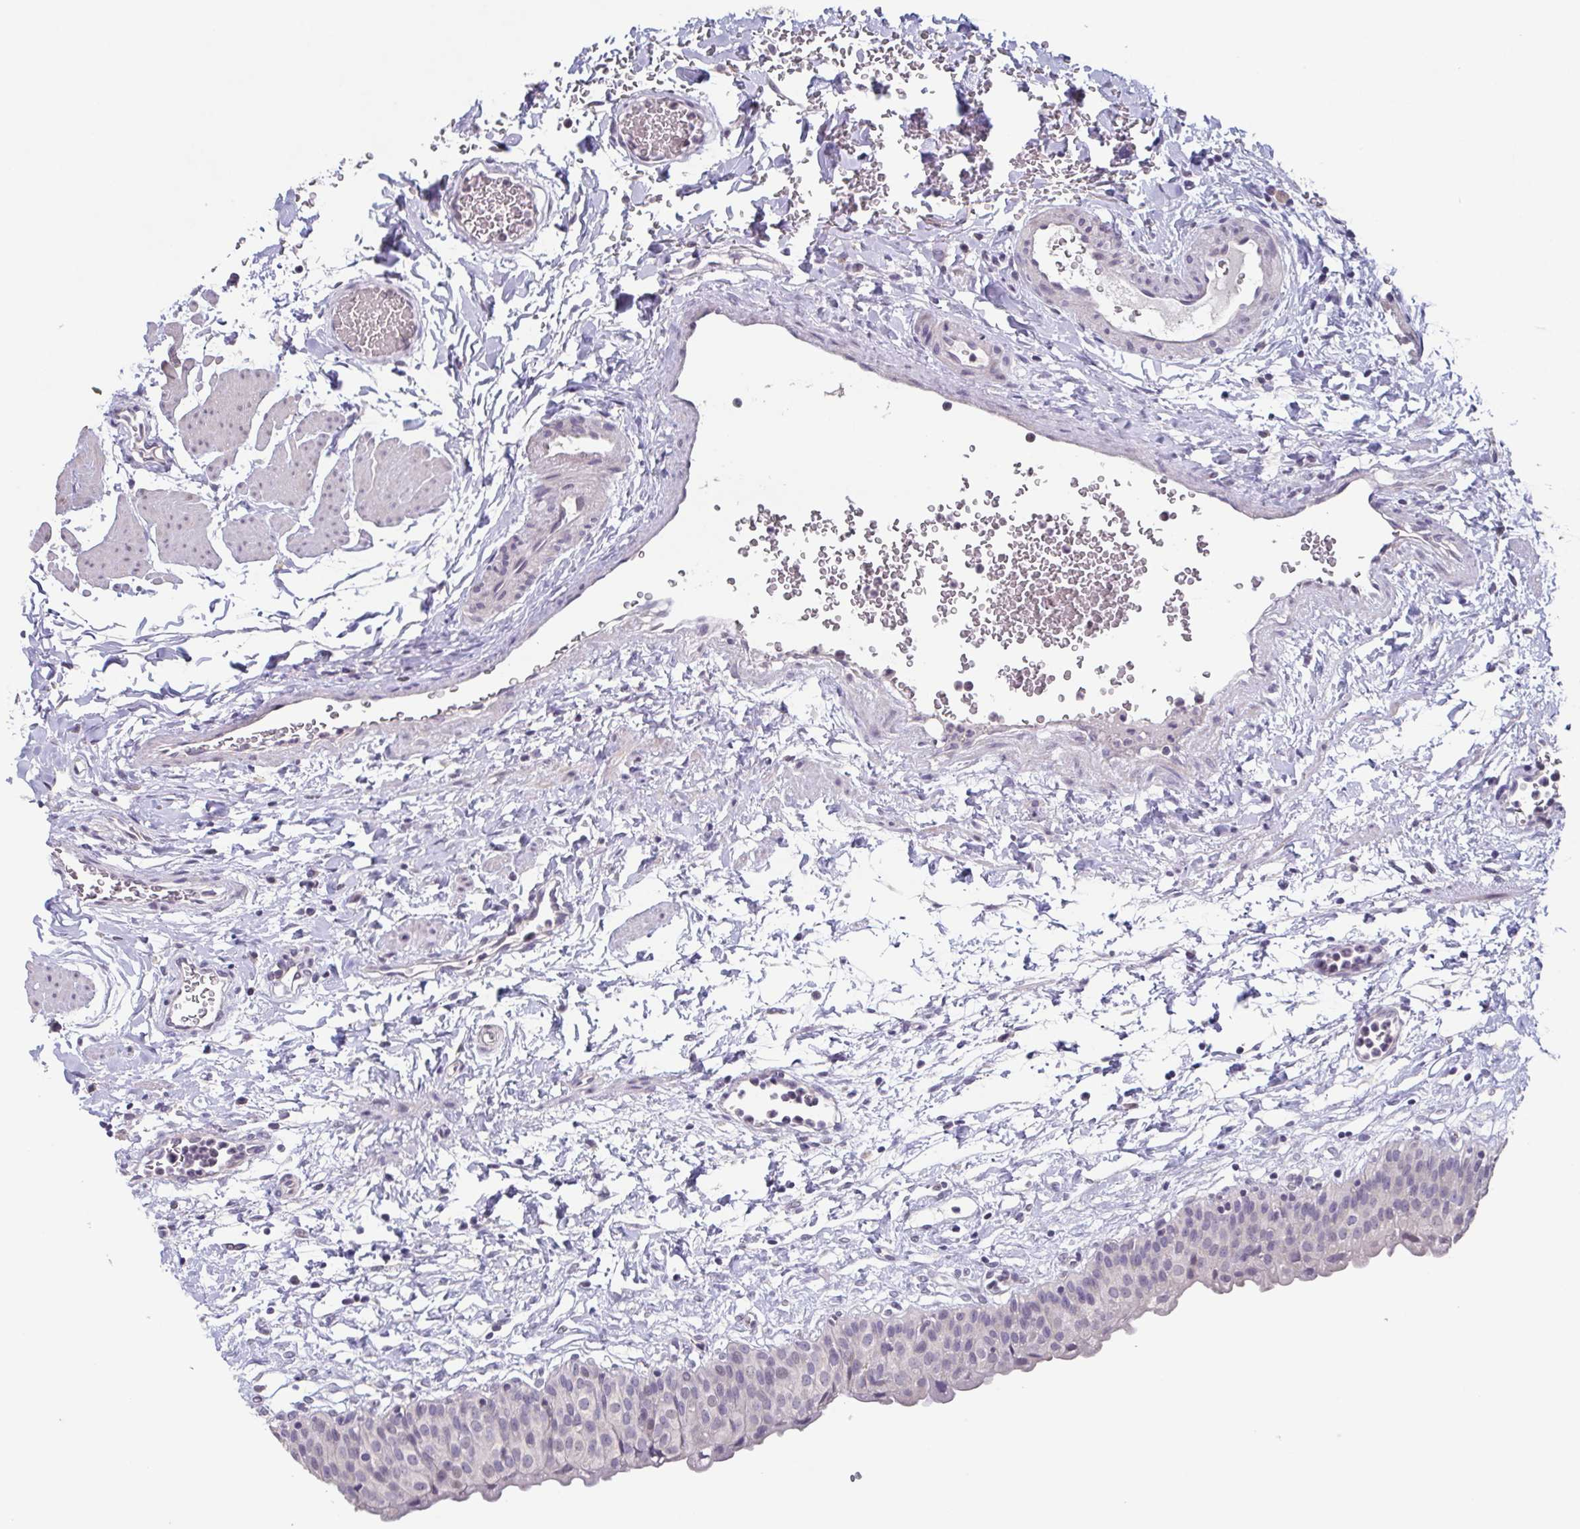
{"staining": {"intensity": "negative", "quantity": "none", "location": "none"}, "tissue": "urinary bladder", "cell_type": "Urothelial cells", "image_type": "normal", "snomed": [{"axis": "morphology", "description": "Normal tissue, NOS"}, {"axis": "topography", "description": "Urinary bladder"}], "caption": "Immunohistochemical staining of benign human urinary bladder exhibits no significant expression in urothelial cells.", "gene": "GHRL", "patient": {"sex": "male", "age": 55}}